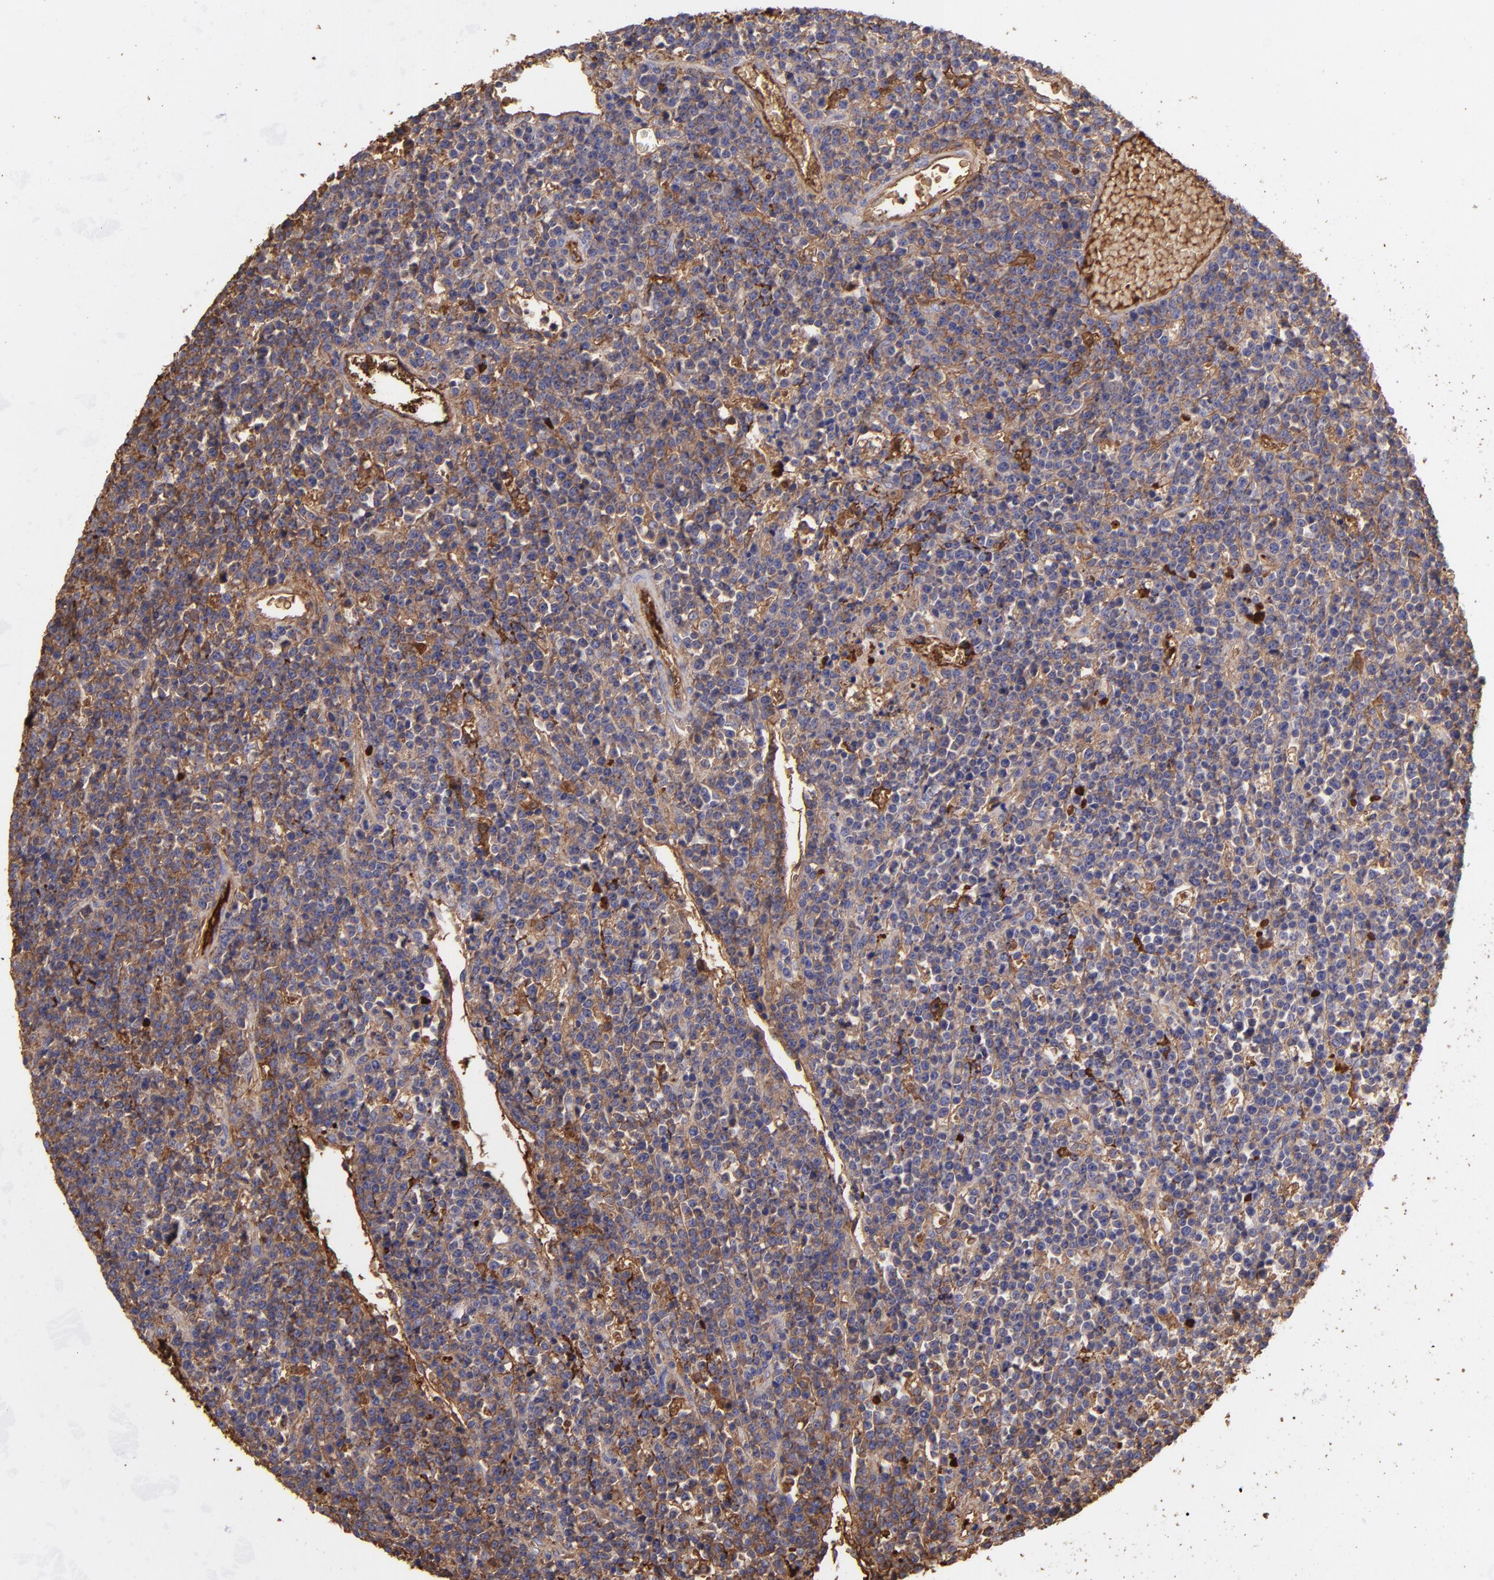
{"staining": {"intensity": "negative", "quantity": "none", "location": "none"}, "tissue": "lymphoma", "cell_type": "Tumor cells", "image_type": "cancer", "snomed": [{"axis": "morphology", "description": "Malignant lymphoma, non-Hodgkin's type, High grade"}, {"axis": "topography", "description": "Ovary"}], "caption": "DAB (3,3'-diaminobenzidine) immunohistochemical staining of lymphoma demonstrates no significant staining in tumor cells. (Brightfield microscopy of DAB (3,3'-diaminobenzidine) immunohistochemistry (IHC) at high magnification).", "gene": "FGB", "patient": {"sex": "female", "age": 56}}